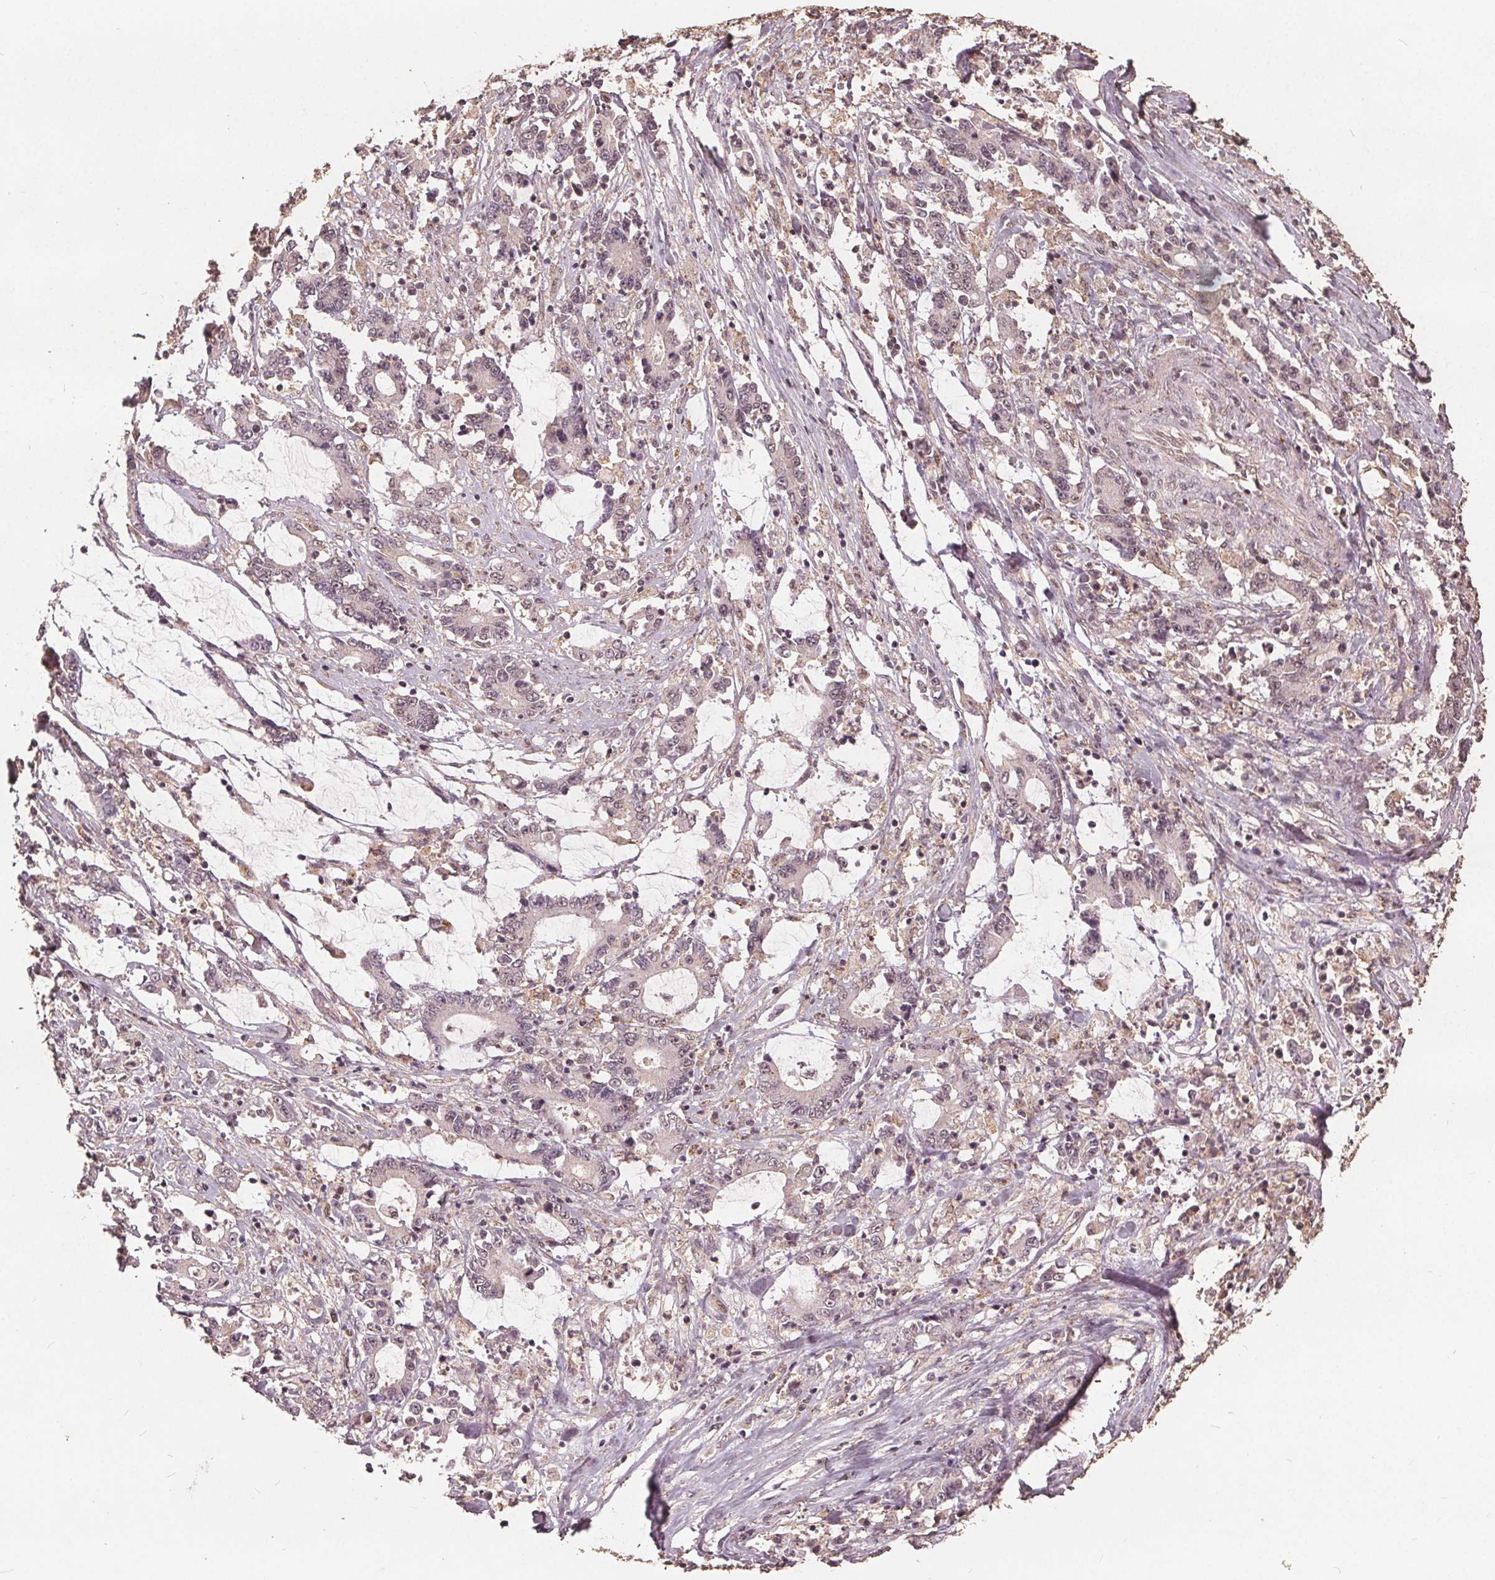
{"staining": {"intensity": "negative", "quantity": "none", "location": "none"}, "tissue": "stomach cancer", "cell_type": "Tumor cells", "image_type": "cancer", "snomed": [{"axis": "morphology", "description": "Adenocarcinoma, NOS"}, {"axis": "topography", "description": "Stomach, upper"}], "caption": "An image of stomach adenocarcinoma stained for a protein displays no brown staining in tumor cells.", "gene": "DSG3", "patient": {"sex": "male", "age": 68}}